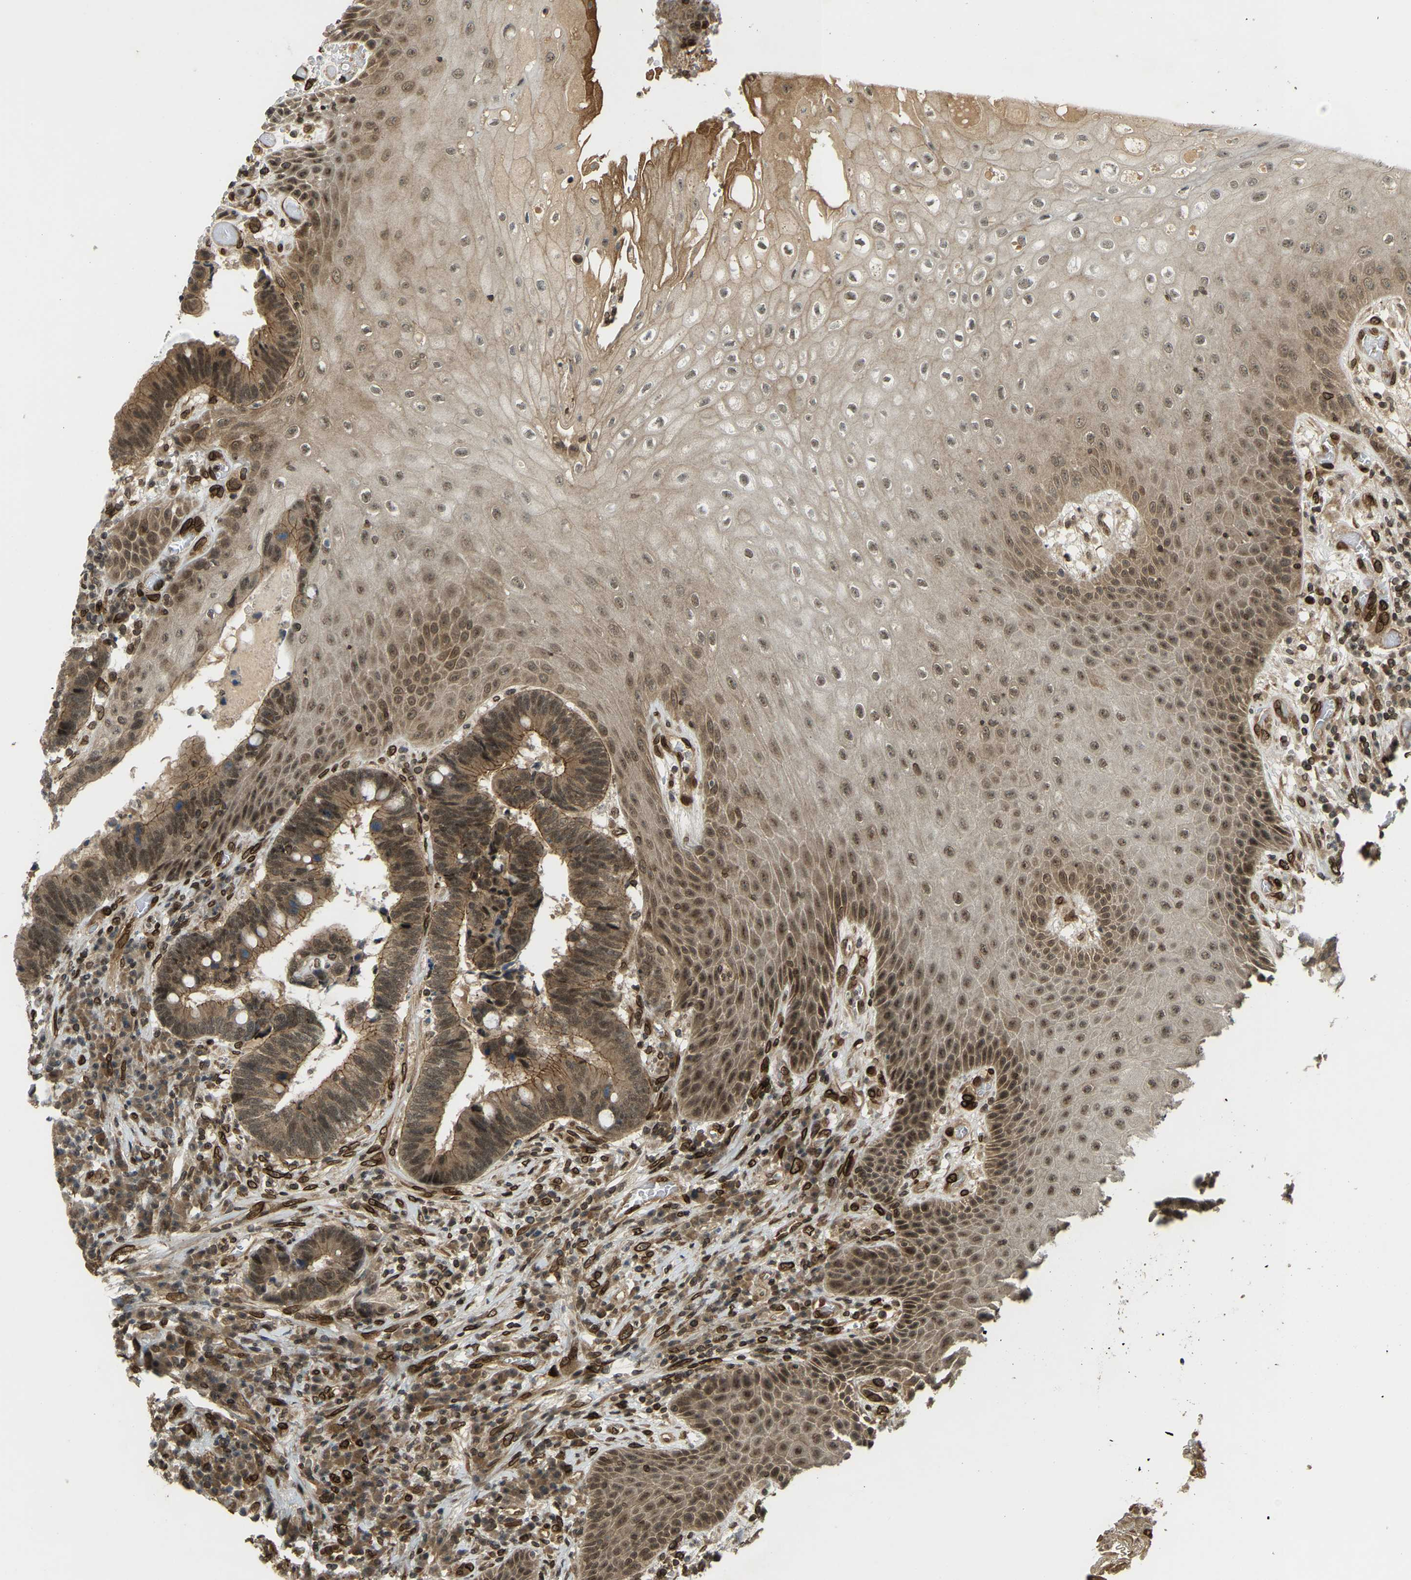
{"staining": {"intensity": "moderate", "quantity": ">75%", "location": "cytoplasmic/membranous,nuclear"}, "tissue": "colorectal cancer", "cell_type": "Tumor cells", "image_type": "cancer", "snomed": [{"axis": "morphology", "description": "Adenocarcinoma, NOS"}, {"axis": "topography", "description": "Rectum"}, {"axis": "topography", "description": "Anal"}], "caption": "A micrograph of human colorectal cancer (adenocarcinoma) stained for a protein reveals moderate cytoplasmic/membranous and nuclear brown staining in tumor cells.", "gene": "SYNE1", "patient": {"sex": "female", "age": 89}}